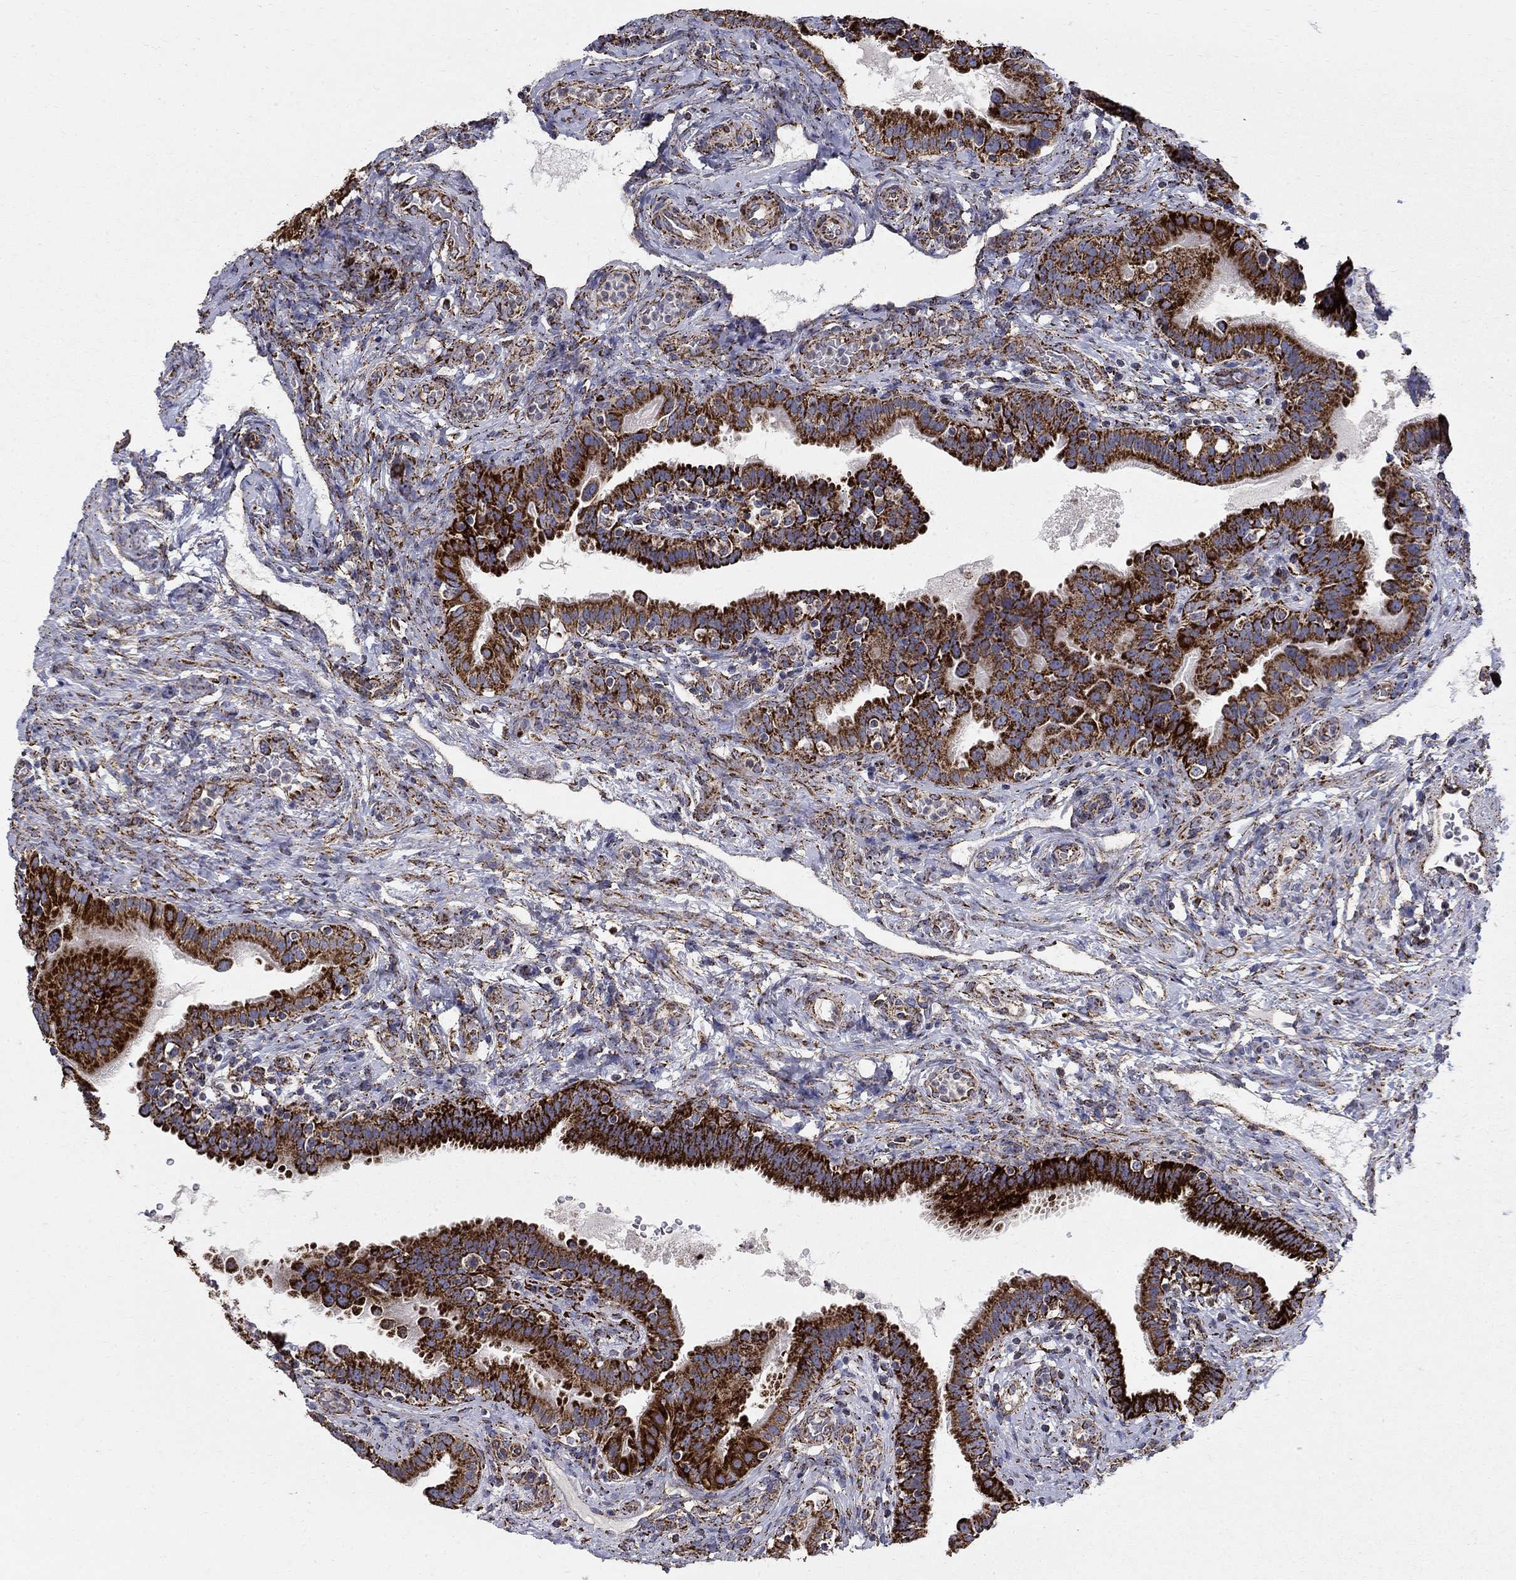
{"staining": {"intensity": "strong", "quantity": ">75%", "location": "cytoplasmic/membranous"}, "tissue": "fallopian tube", "cell_type": "Glandular cells", "image_type": "normal", "snomed": [{"axis": "morphology", "description": "Normal tissue, NOS"}, {"axis": "topography", "description": "Fallopian tube"}, {"axis": "topography", "description": "Ovary"}], "caption": "Immunohistochemical staining of normal fallopian tube reveals strong cytoplasmic/membranous protein staining in approximately >75% of glandular cells.", "gene": "GCSH", "patient": {"sex": "female", "age": 41}}